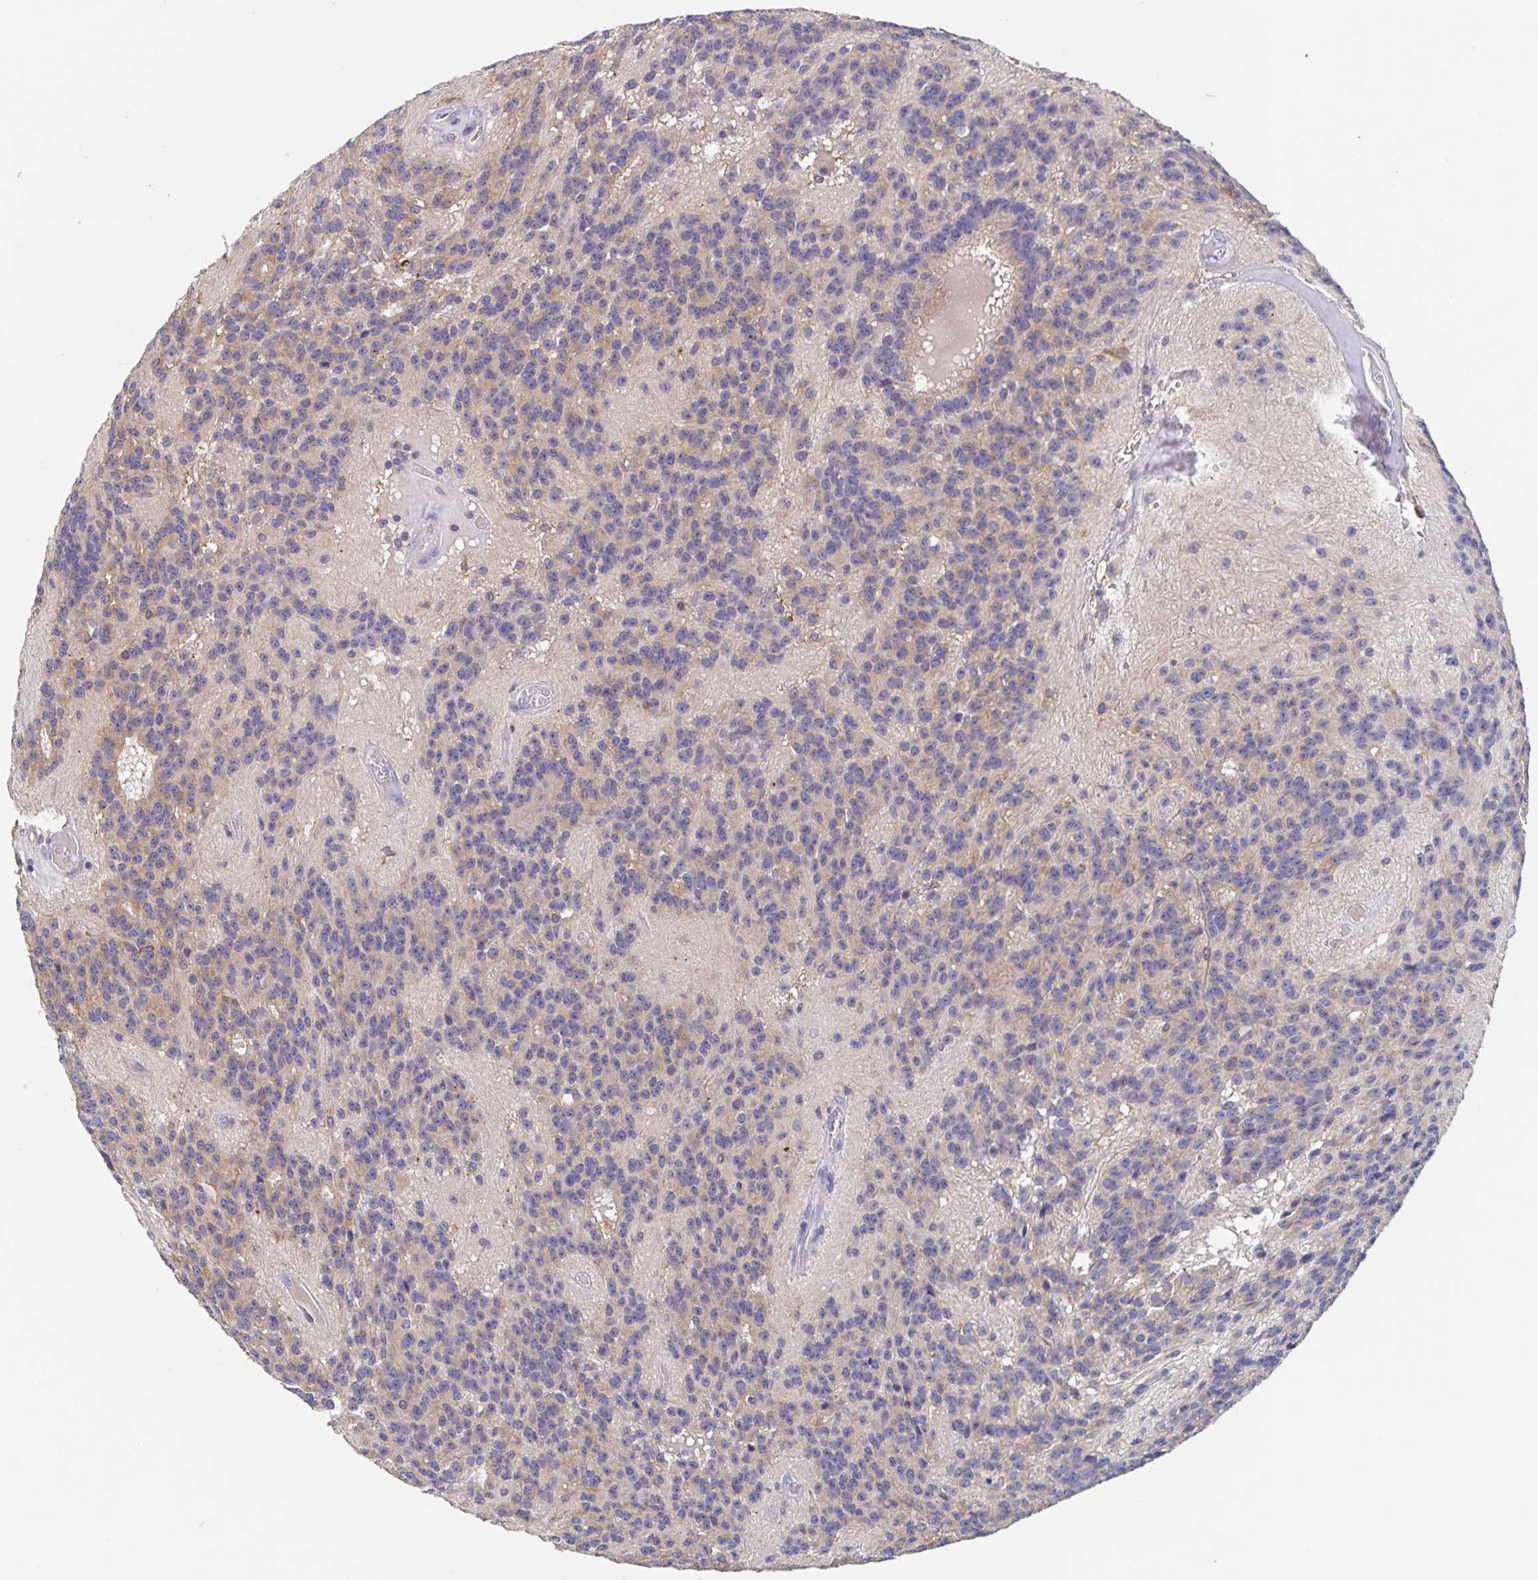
{"staining": {"intensity": "moderate", "quantity": "25%-75%", "location": "cytoplasmic/membranous"}, "tissue": "glioma", "cell_type": "Tumor cells", "image_type": "cancer", "snomed": [{"axis": "morphology", "description": "Glioma, malignant, Low grade"}, {"axis": "topography", "description": "Brain"}], "caption": "Malignant glioma (low-grade) was stained to show a protein in brown. There is medium levels of moderate cytoplasmic/membranous staining in approximately 25%-75% of tumor cells. (DAB IHC with brightfield microscopy, high magnification).", "gene": "CDC42BPG", "patient": {"sex": "male", "age": 31}}